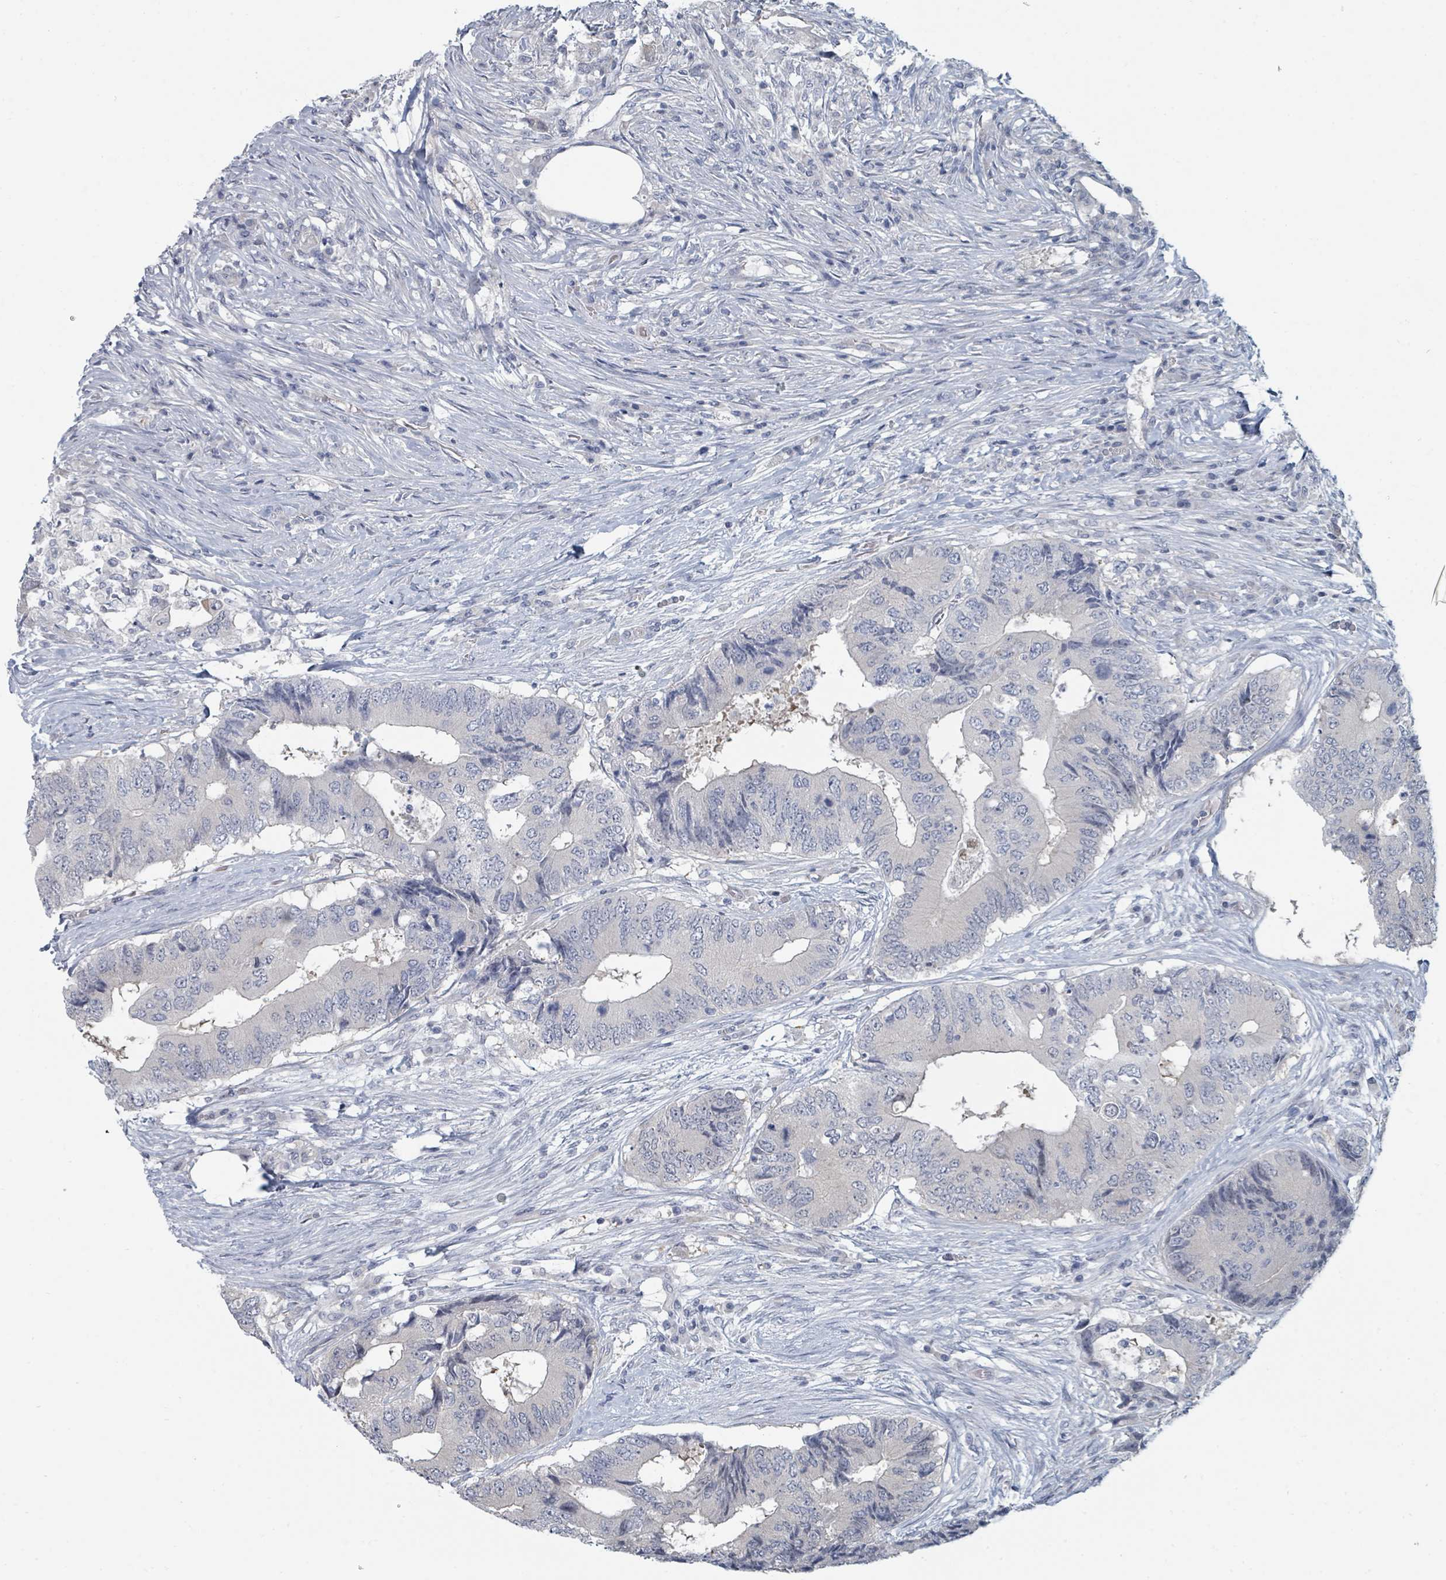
{"staining": {"intensity": "negative", "quantity": "none", "location": "none"}, "tissue": "colorectal cancer", "cell_type": "Tumor cells", "image_type": "cancer", "snomed": [{"axis": "morphology", "description": "Adenocarcinoma, NOS"}, {"axis": "topography", "description": "Colon"}], "caption": "Protein analysis of adenocarcinoma (colorectal) shows no significant positivity in tumor cells.", "gene": "SLC25A45", "patient": {"sex": "male", "age": 71}}